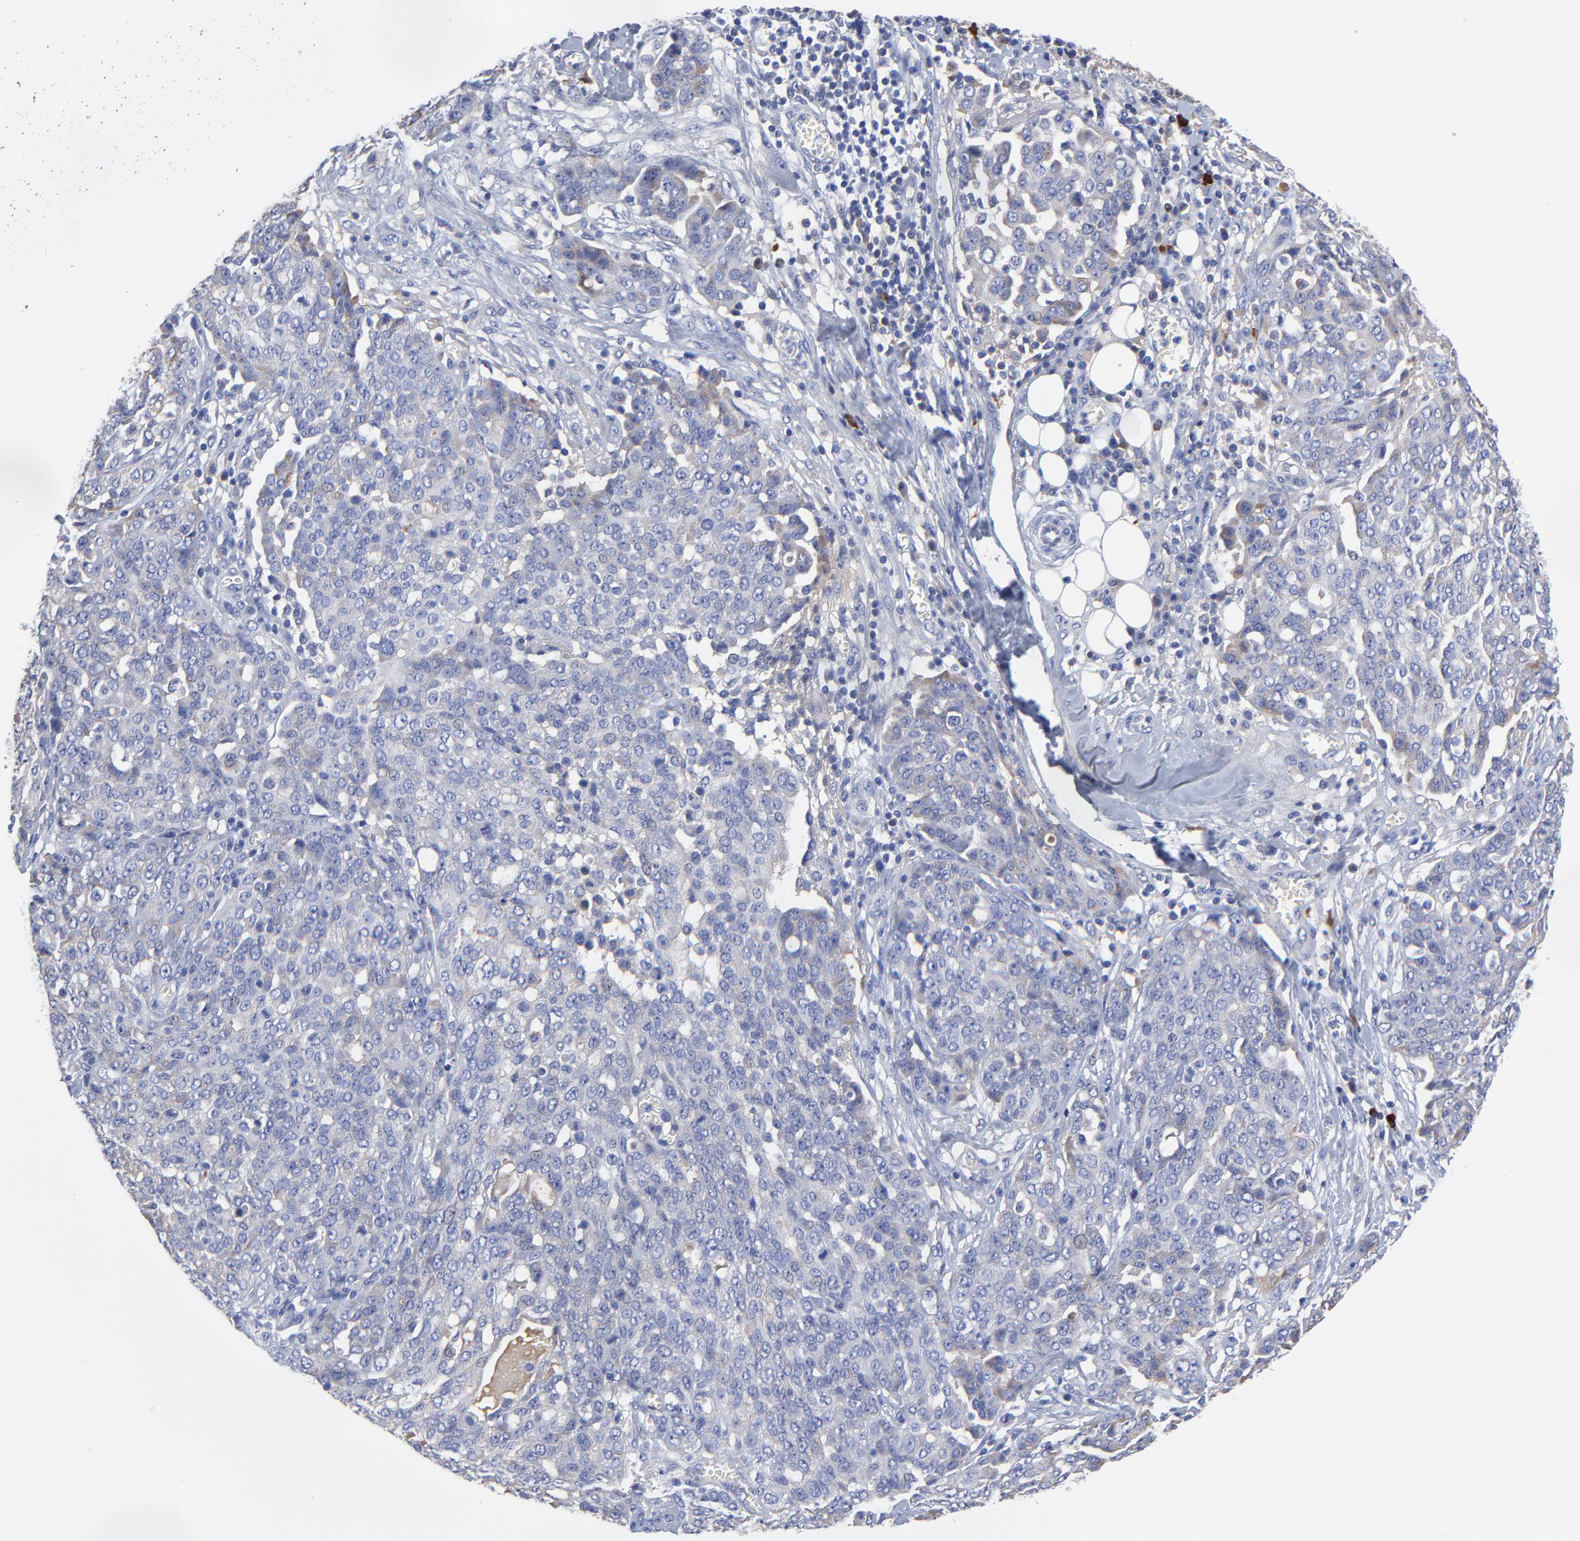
{"staining": {"intensity": "weak", "quantity": "25%-75%", "location": "cytoplasmic/membranous"}, "tissue": "ovarian cancer", "cell_type": "Tumor cells", "image_type": "cancer", "snomed": [{"axis": "morphology", "description": "Cystadenocarcinoma, serous, NOS"}, {"axis": "topography", "description": "Soft tissue"}, {"axis": "topography", "description": "Ovary"}], "caption": "Immunohistochemistry histopathology image of ovarian cancer stained for a protein (brown), which displays low levels of weak cytoplasmic/membranous staining in about 25%-75% of tumor cells.", "gene": "IGLV3-10", "patient": {"sex": "female", "age": 57}}